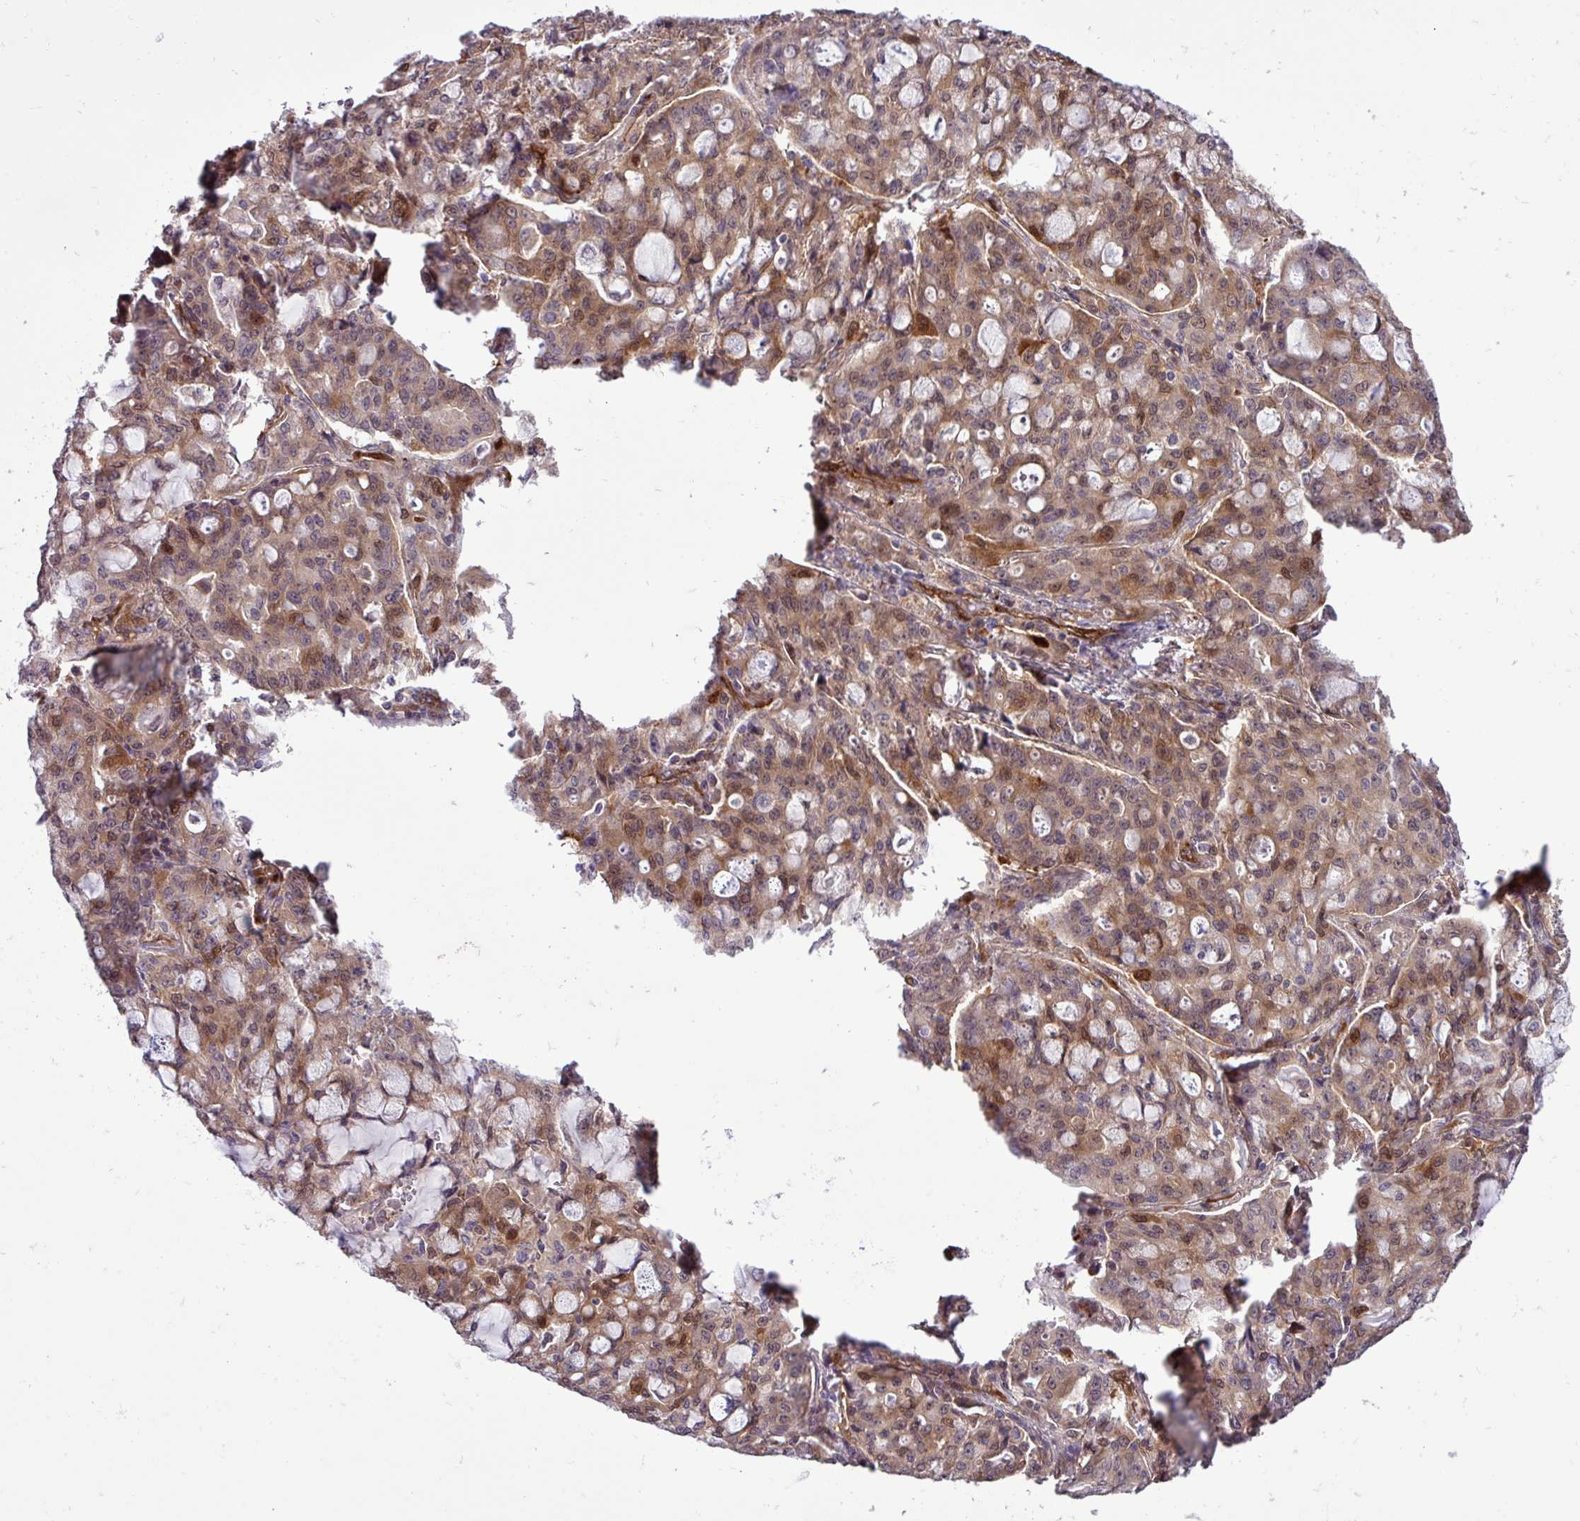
{"staining": {"intensity": "moderate", "quantity": ">75%", "location": "cytoplasmic/membranous"}, "tissue": "lung cancer", "cell_type": "Tumor cells", "image_type": "cancer", "snomed": [{"axis": "morphology", "description": "Adenocarcinoma, NOS"}, {"axis": "topography", "description": "Lung"}], "caption": "Human adenocarcinoma (lung) stained for a protein (brown) reveals moderate cytoplasmic/membranous positive positivity in about >75% of tumor cells.", "gene": "CARHSP1", "patient": {"sex": "female", "age": 44}}